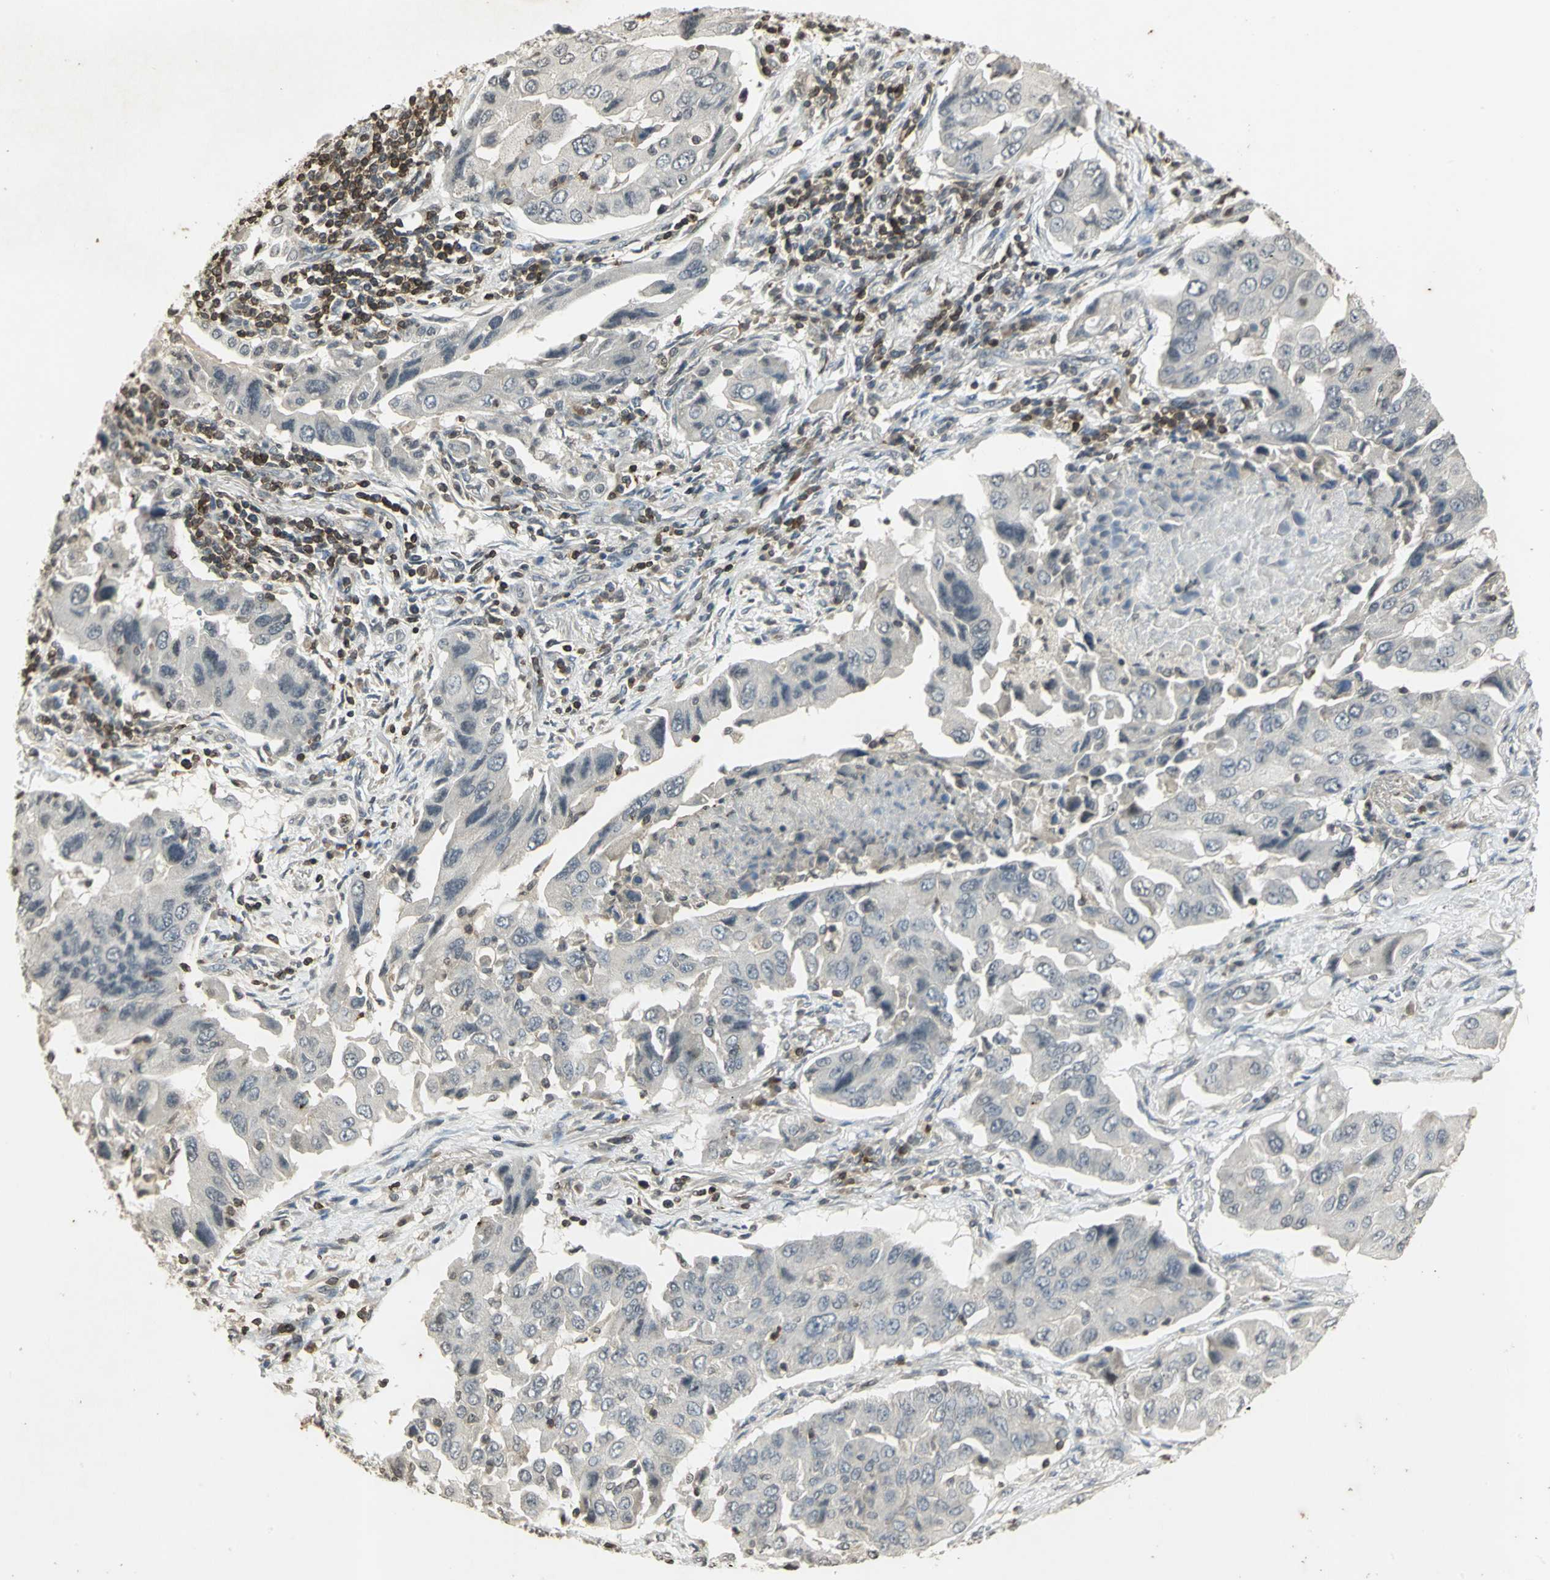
{"staining": {"intensity": "negative", "quantity": "none", "location": "none"}, "tissue": "lung cancer", "cell_type": "Tumor cells", "image_type": "cancer", "snomed": [{"axis": "morphology", "description": "Adenocarcinoma, NOS"}, {"axis": "topography", "description": "Lung"}], "caption": "This is an immunohistochemistry micrograph of adenocarcinoma (lung). There is no positivity in tumor cells.", "gene": "IL16", "patient": {"sex": "female", "age": 65}}